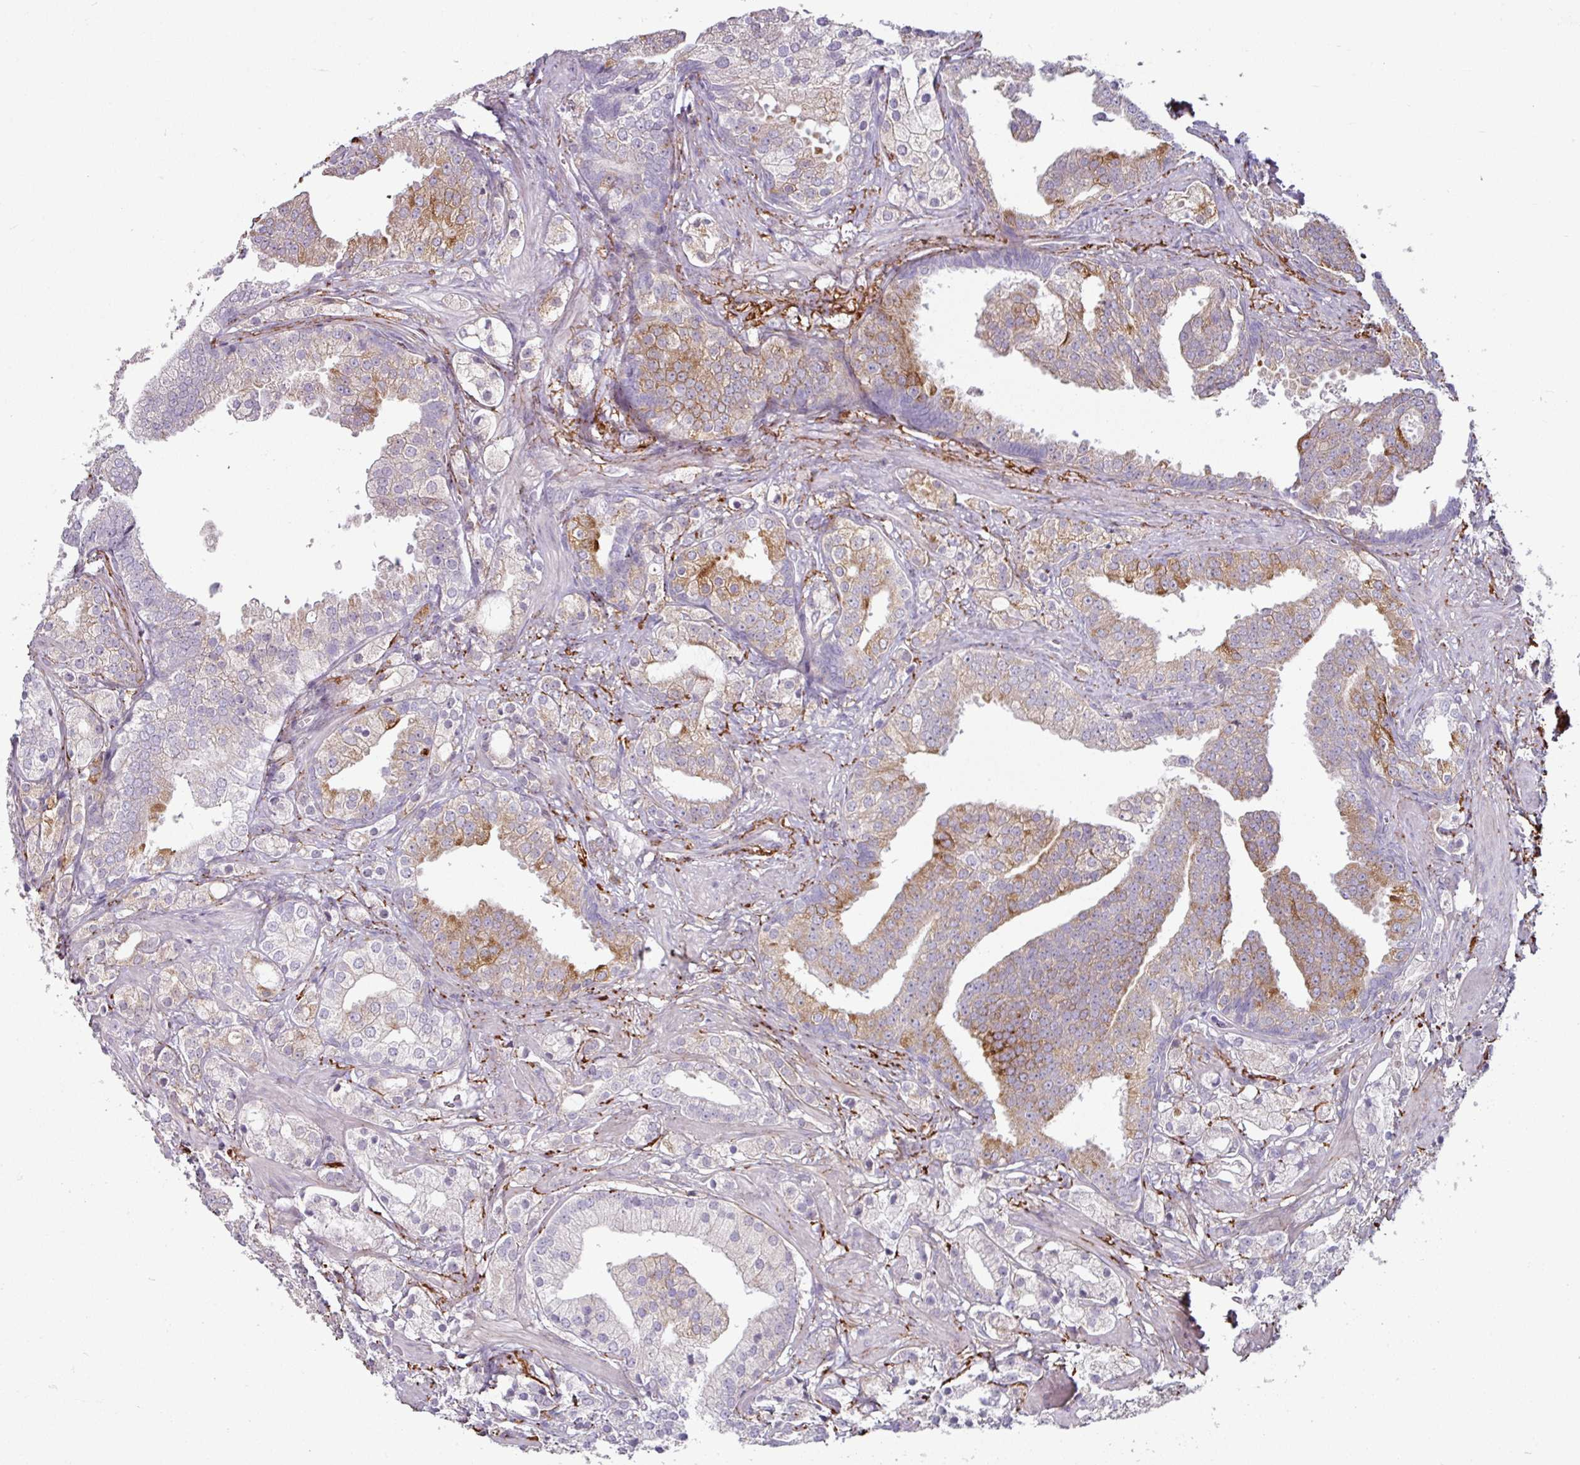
{"staining": {"intensity": "moderate", "quantity": "<25%", "location": "cytoplasmic/membranous"}, "tissue": "prostate cancer", "cell_type": "Tumor cells", "image_type": "cancer", "snomed": [{"axis": "morphology", "description": "Adenocarcinoma, High grade"}, {"axis": "topography", "description": "Prostate"}], "caption": "Prostate cancer was stained to show a protein in brown. There is low levels of moderate cytoplasmic/membranous staining in approximately <25% of tumor cells.", "gene": "MTMR14", "patient": {"sex": "male", "age": 50}}